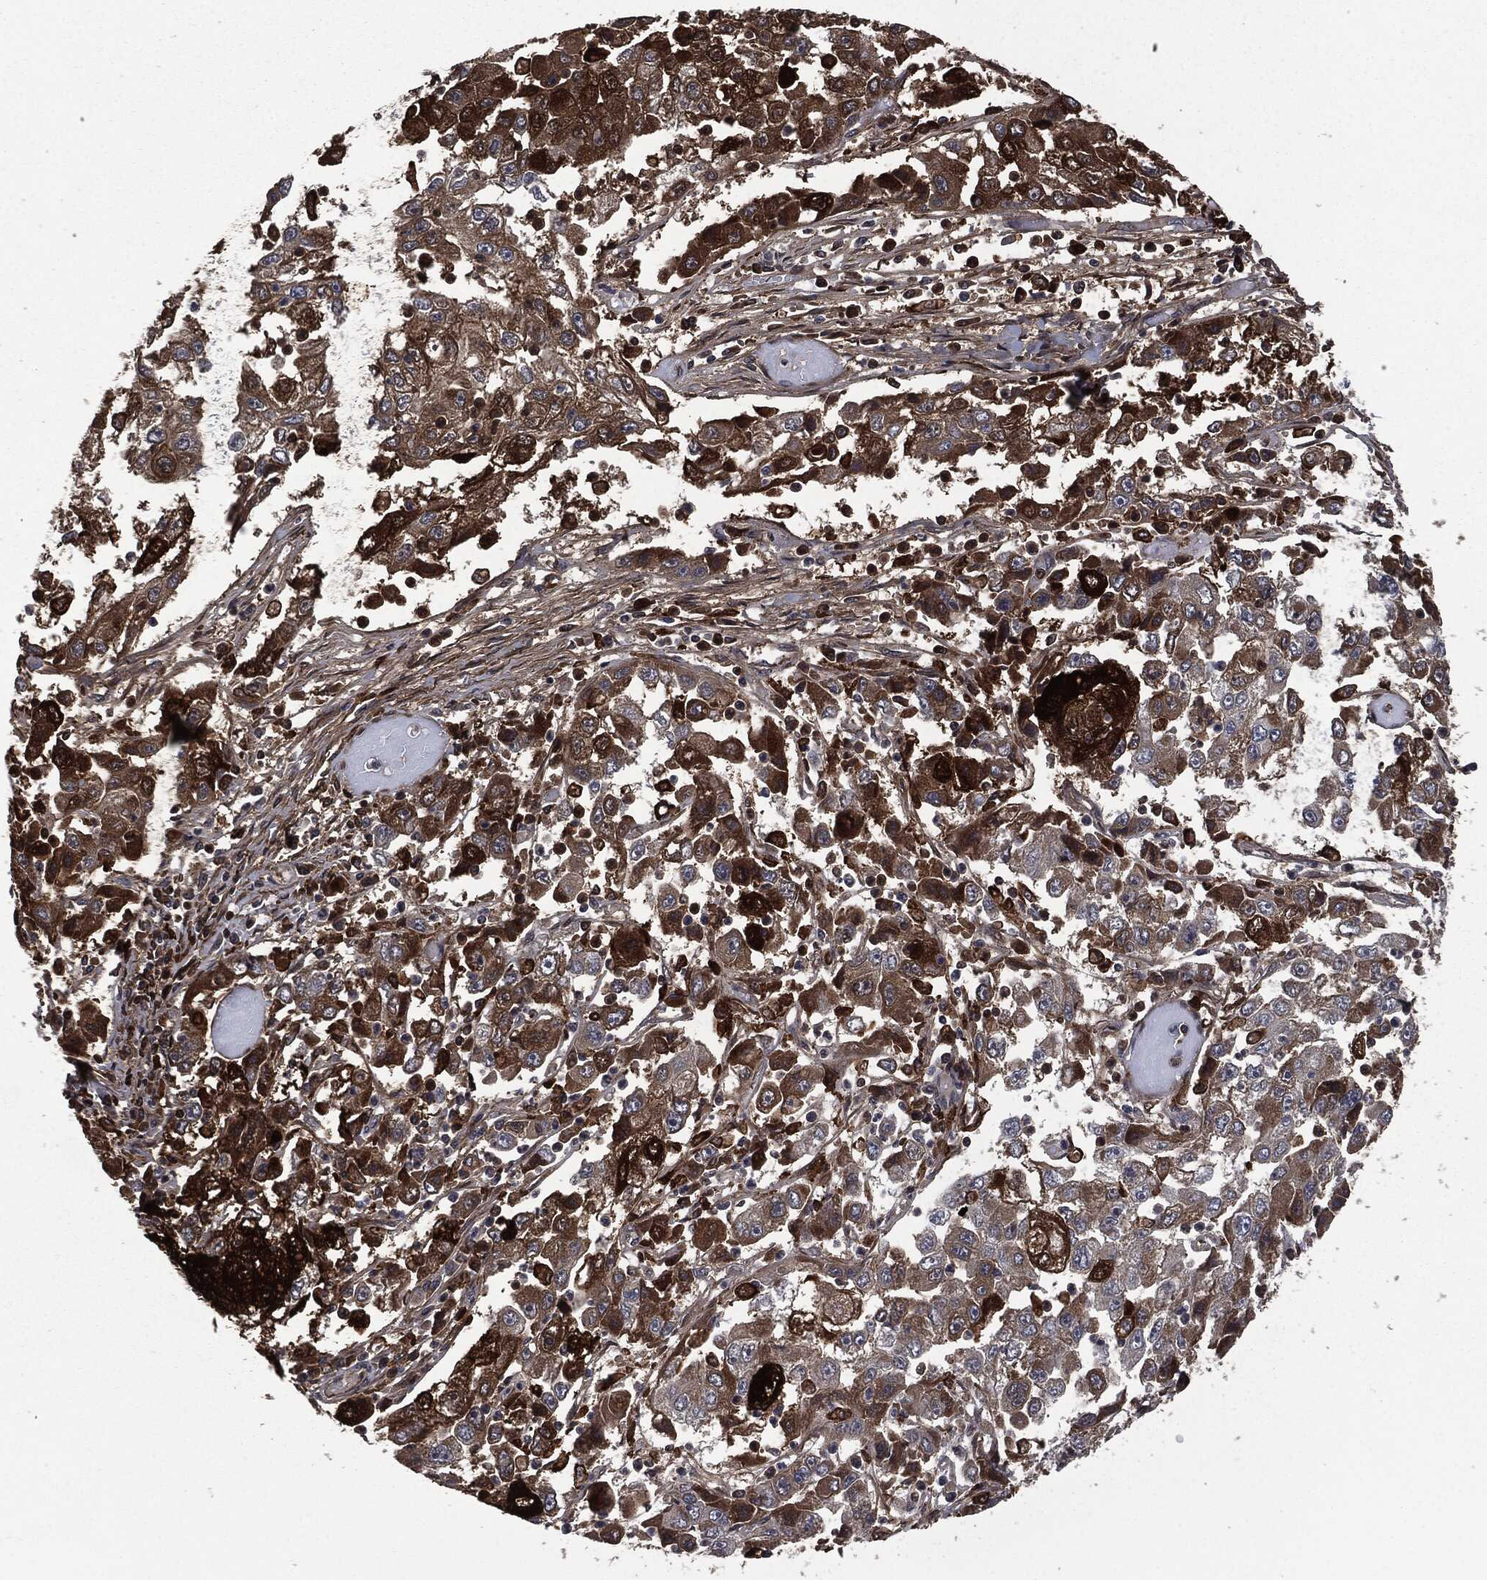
{"staining": {"intensity": "strong", "quantity": ">75%", "location": "cytoplasmic/membranous"}, "tissue": "cervical cancer", "cell_type": "Tumor cells", "image_type": "cancer", "snomed": [{"axis": "morphology", "description": "Squamous cell carcinoma, NOS"}, {"axis": "topography", "description": "Cervix"}], "caption": "IHC (DAB) staining of cervical cancer (squamous cell carcinoma) exhibits strong cytoplasmic/membranous protein expression in about >75% of tumor cells.", "gene": "CRABP2", "patient": {"sex": "female", "age": 36}}